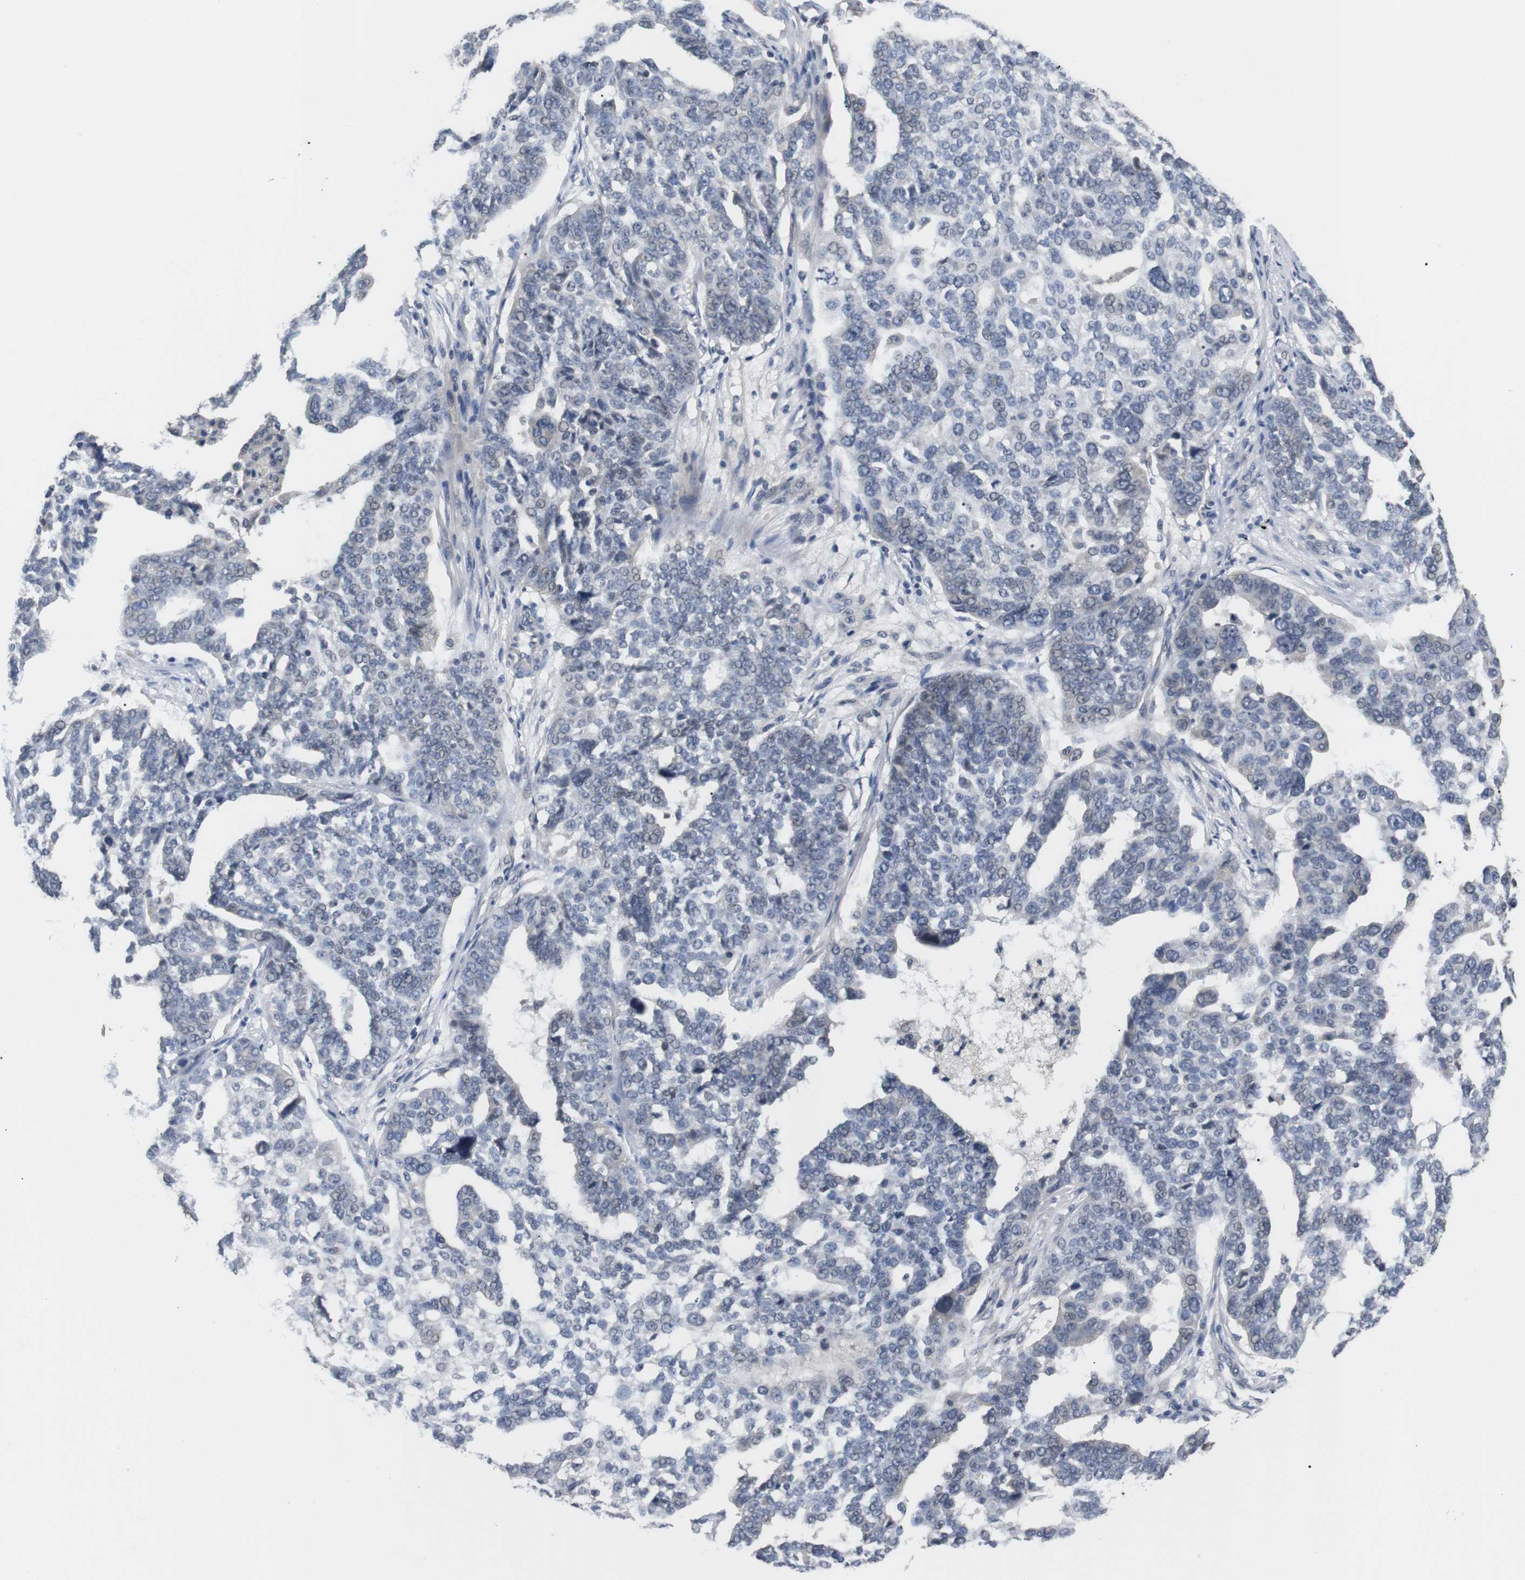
{"staining": {"intensity": "negative", "quantity": "none", "location": "none"}, "tissue": "ovarian cancer", "cell_type": "Tumor cells", "image_type": "cancer", "snomed": [{"axis": "morphology", "description": "Cystadenocarcinoma, serous, NOS"}, {"axis": "topography", "description": "Ovary"}], "caption": "Immunohistochemical staining of ovarian cancer displays no significant expression in tumor cells.", "gene": "NECTIN1", "patient": {"sex": "female", "age": 59}}